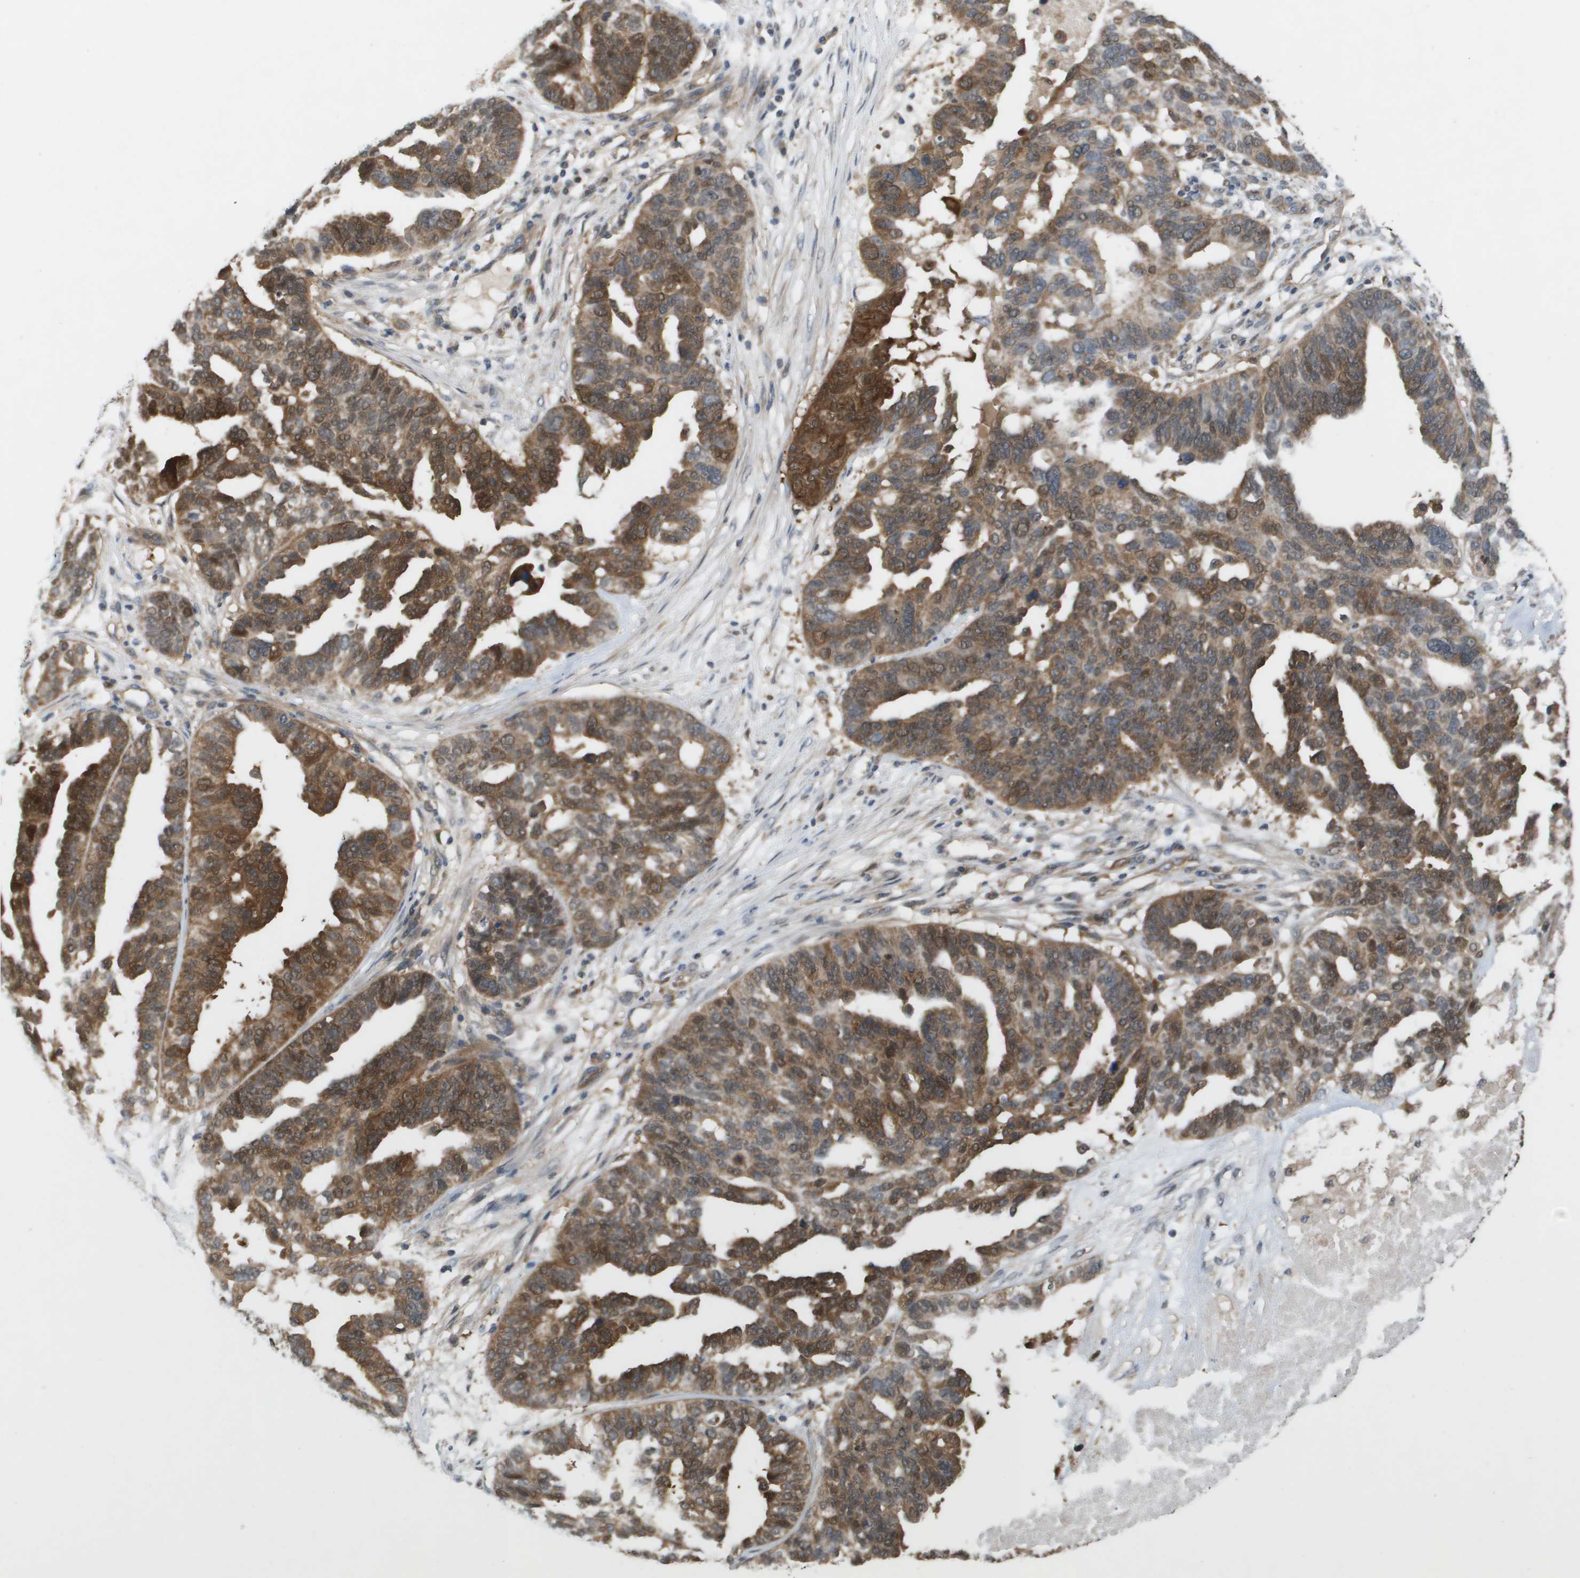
{"staining": {"intensity": "moderate", "quantity": ">75%", "location": "cytoplasmic/membranous,nuclear"}, "tissue": "ovarian cancer", "cell_type": "Tumor cells", "image_type": "cancer", "snomed": [{"axis": "morphology", "description": "Cystadenocarcinoma, serous, NOS"}, {"axis": "topography", "description": "Ovary"}], "caption": "Protein expression analysis of human ovarian serous cystadenocarcinoma reveals moderate cytoplasmic/membranous and nuclear staining in about >75% of tumor cells.", "gene": "PALD1", "patient": {"sex": "female", "age": 59}}